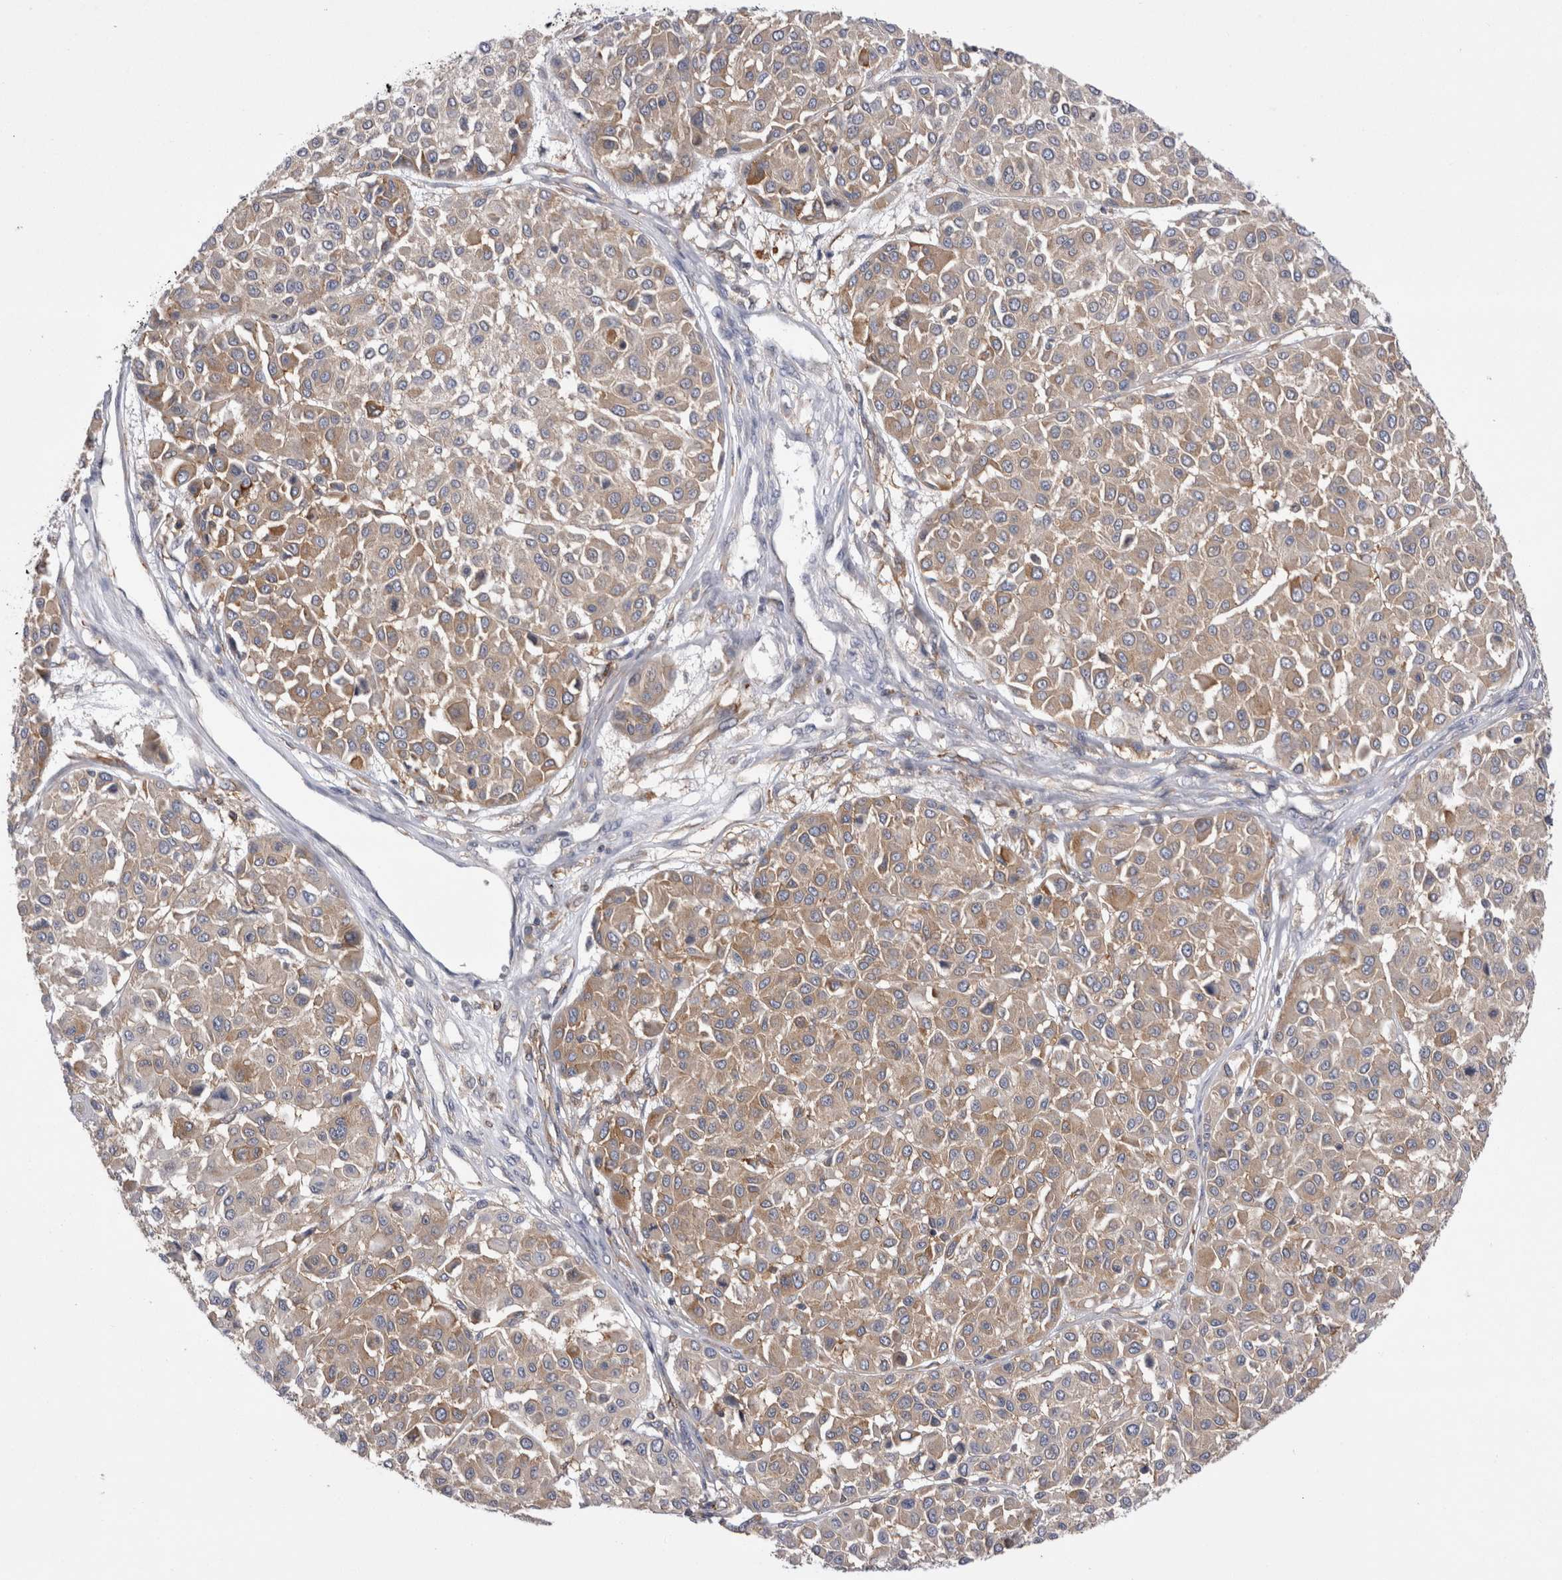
{"staining": {"intensity": "weak", "quantity": ">75%", "location": "cytoplasmic/membranous"}, "tissue": "melanoma", "cell_type": "Tumor cells", "image_type": "cancer", "snomed": [{"axis": "morphology", "description": "Malignant melanoma, Metastatic site"}, {"axis": "topography", "description": "Soft tissue"}], "caption": "Immunohistochemistry (IHC) (DAB) staining of human melanoma displays weak cytoplasmic/membranous protein expression in approximately >75% of tumor cells. (DAB IHC, brown staining for protein, blue staining for nuclei).", "gene": "RAB11FIP1", "patient": {"sex": "male", "age": 41}}